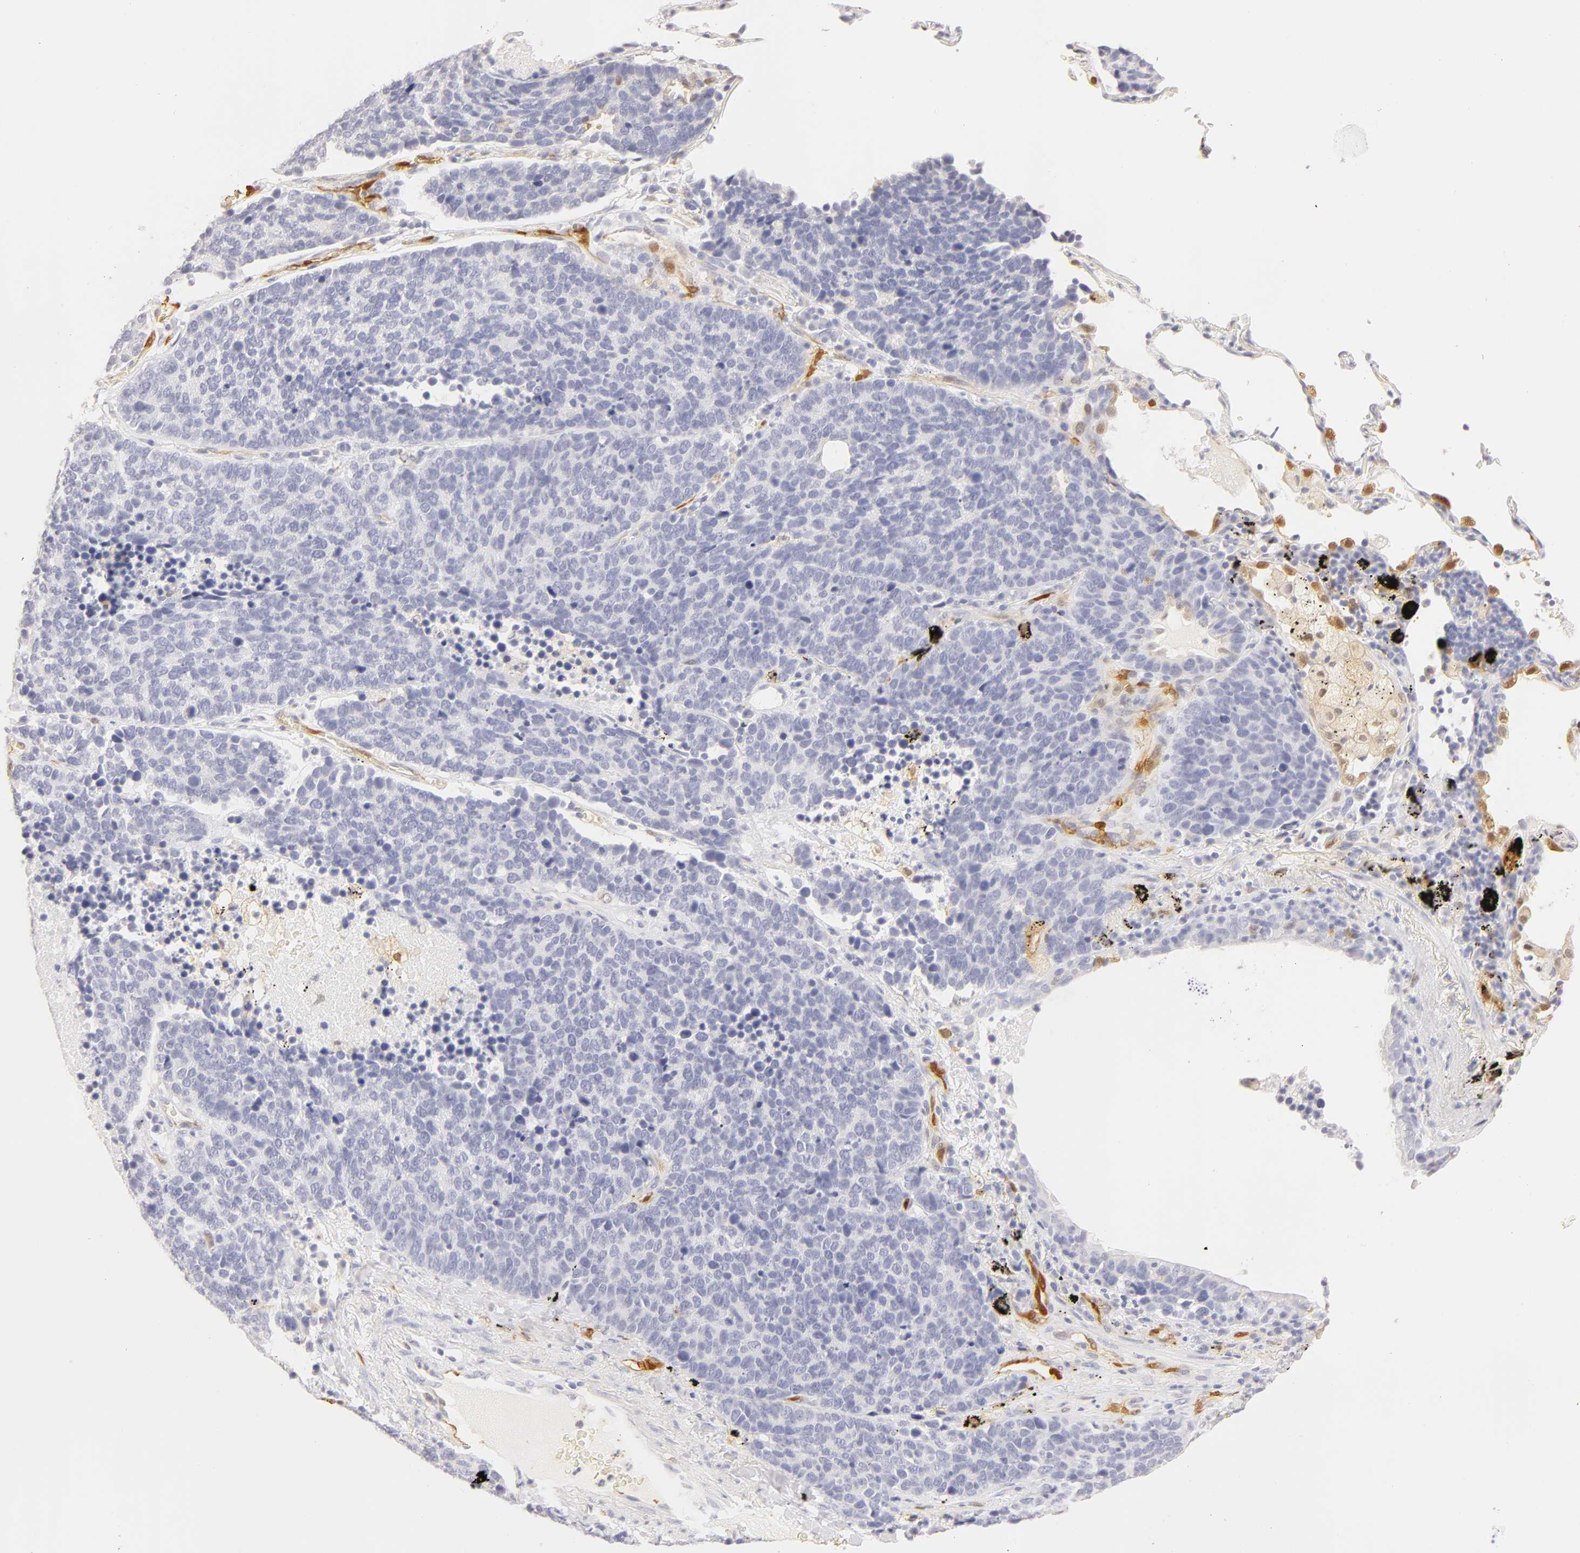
{"staining": {"intensity": "negative", "quantity": "none", "location": "none"}, "tissue": "lung cancer", "cell_type": "Tumor cells", "image_type": "cancer", "snomed": [{"axis": "morphology", "description": "Neoplasm, malignant, NOS"}, {"axis": "topography", "description": "Lung"}], "caption": "This is a image of immunohistochemistry (IHC) staining of lung neoplasm (malignant), which shows no expression in tumor cells.", "gene": "CA2", "patient": {"sex": "female", "age": 75}}